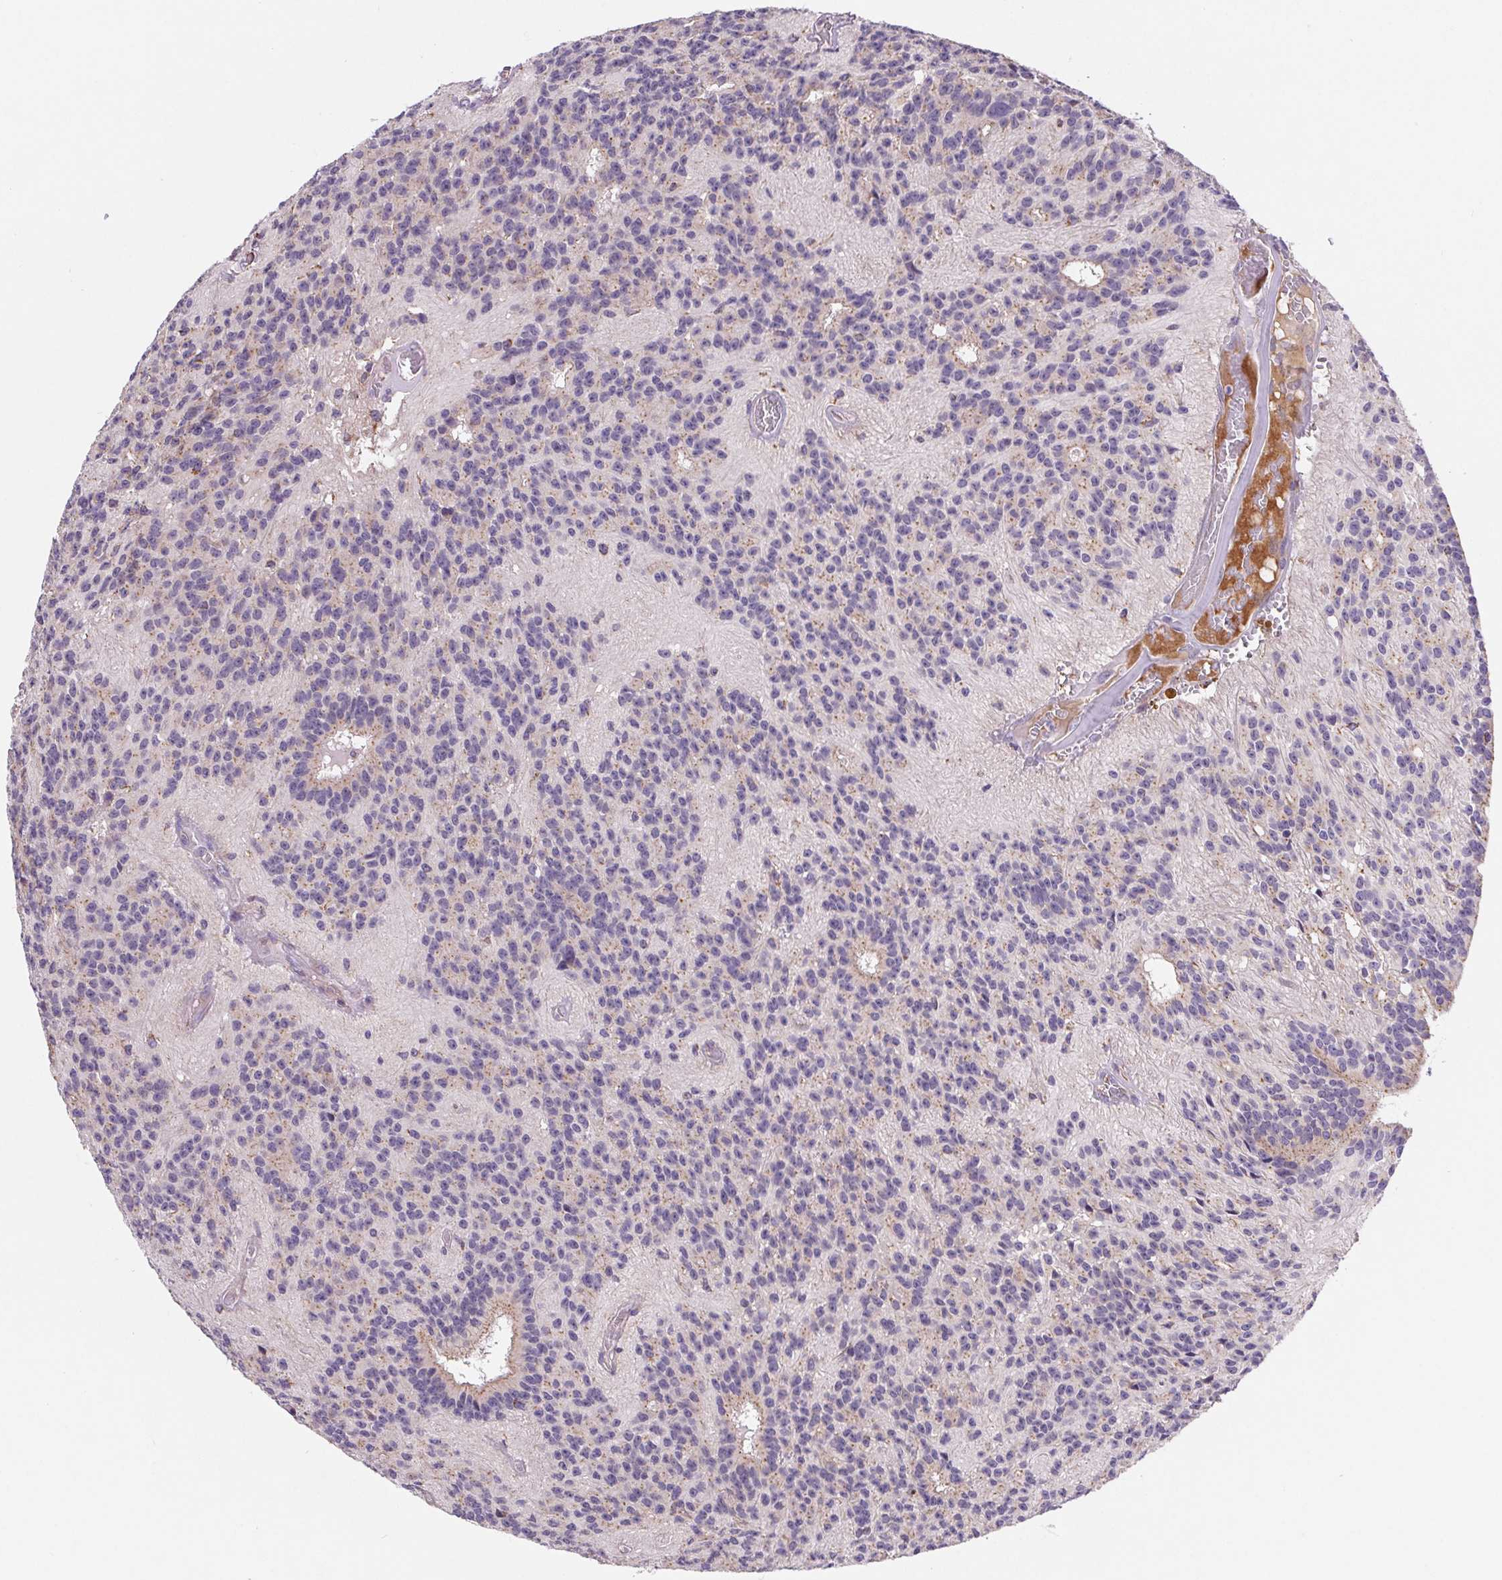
{"staining": {"intensity": "negative", "quantity": "none", "location": "none"}, "tissue": "glioma", "cell_type": "Tumor cells", "image_type": "cancer", "snomed": [{"axis": "morphology", "description": "Glioma, malignant, Low grade"}, {"axis": "topography", "description": "Brain"}], "caption": "This is an immunohistochemistry photomicrograph of human glioma. There is no staining in tumor cells.", "gene": "EMC6", "patient": {"sex": "male", "age": 31}}